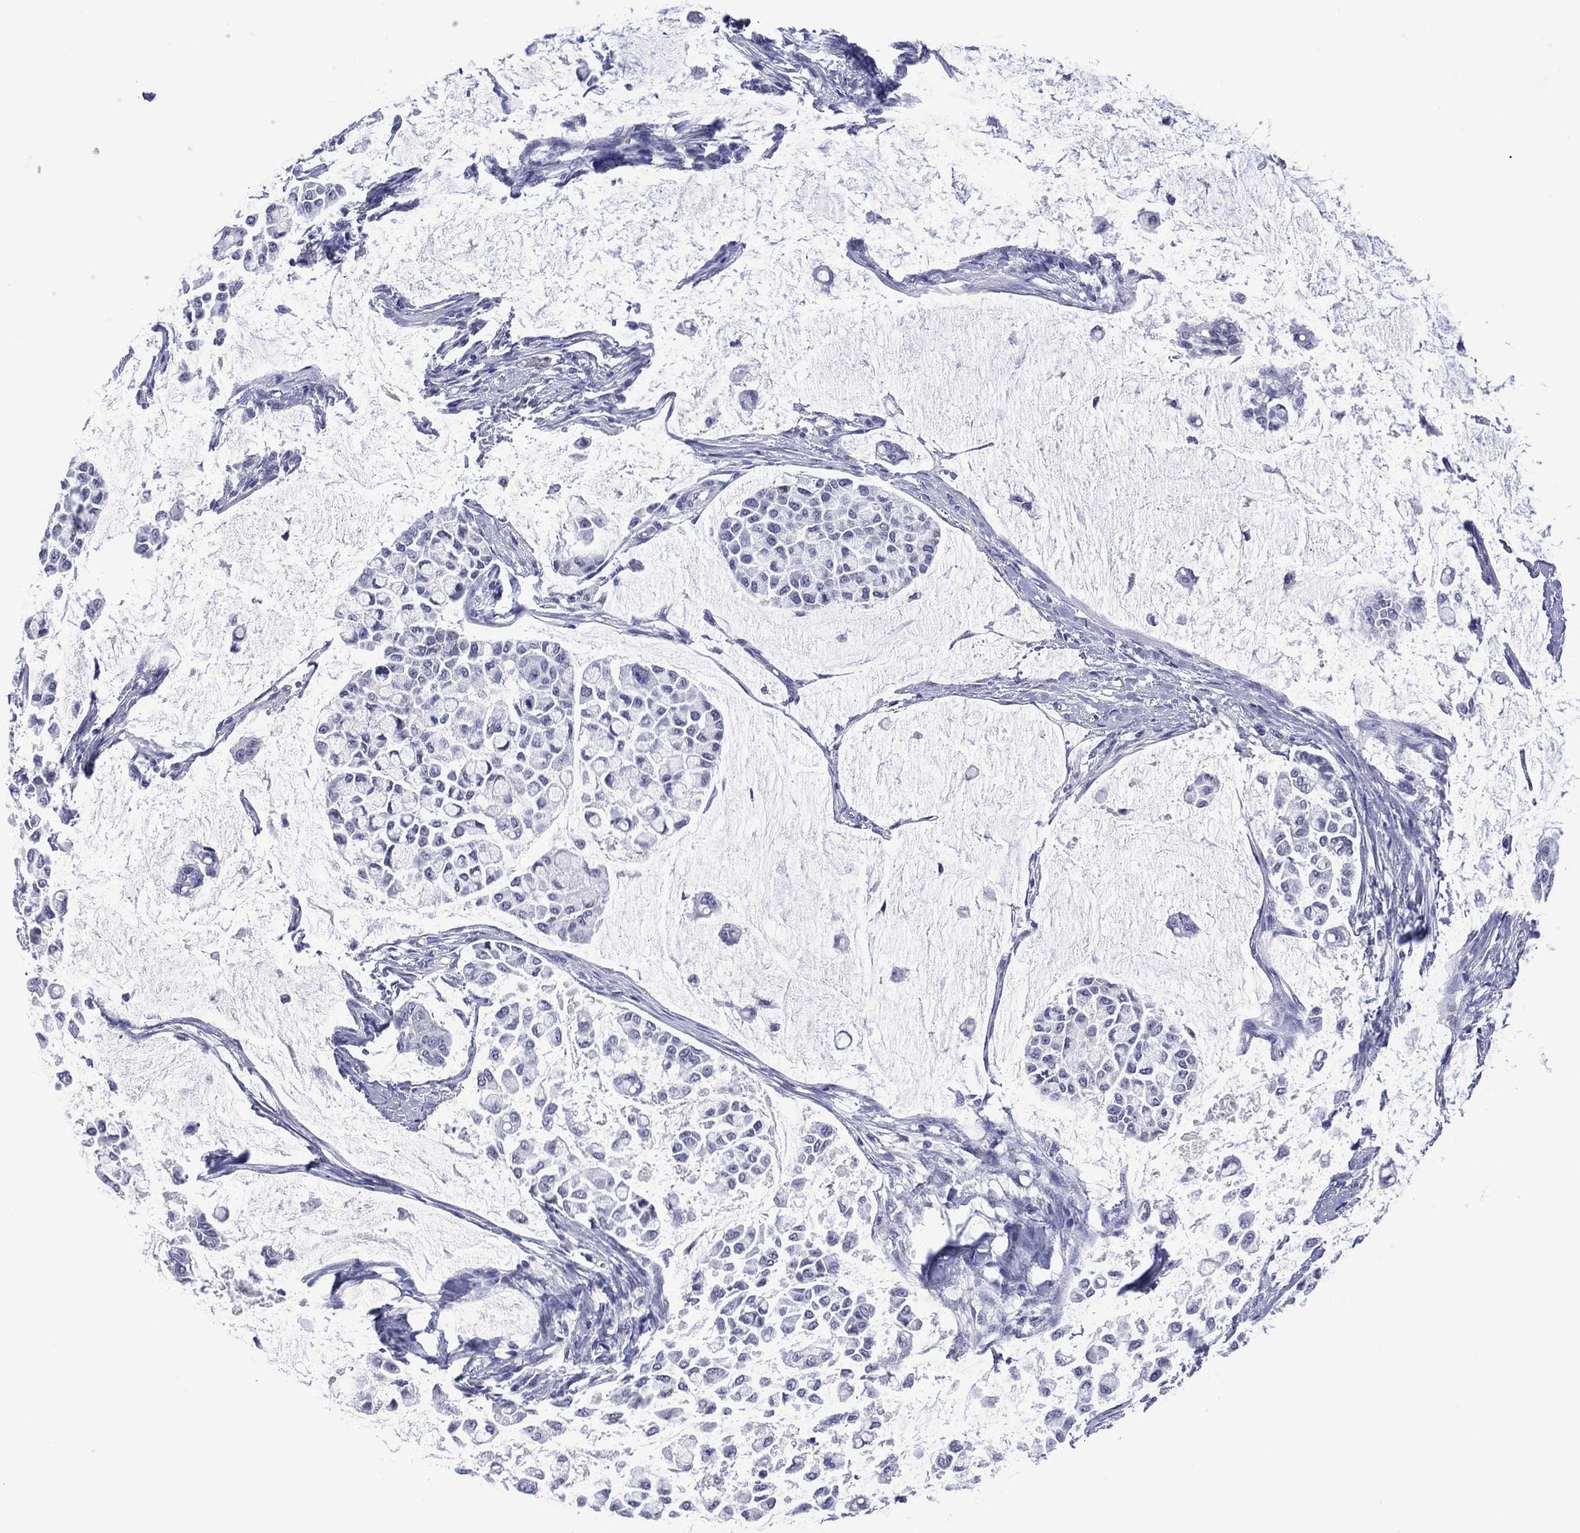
{"staining": {"intensity": "negative", "quantity": "none", "location": "none"}, "tissue": "stomach cancer", "cell_type": "Tumor cells", "image_type": "cancer", "snomed": [{"axis": "morphology", "description": "Adenocarcinoma, NOS"}, {"axis": "topography", "description": "Stomach"}], "caption": "Adenocarcinoma (stomach) stained for a protein using immunohistochemistry shows no positivity tumor cells.", "gene": "UTF1", "patient": {"sex": "male", "age": 82}}